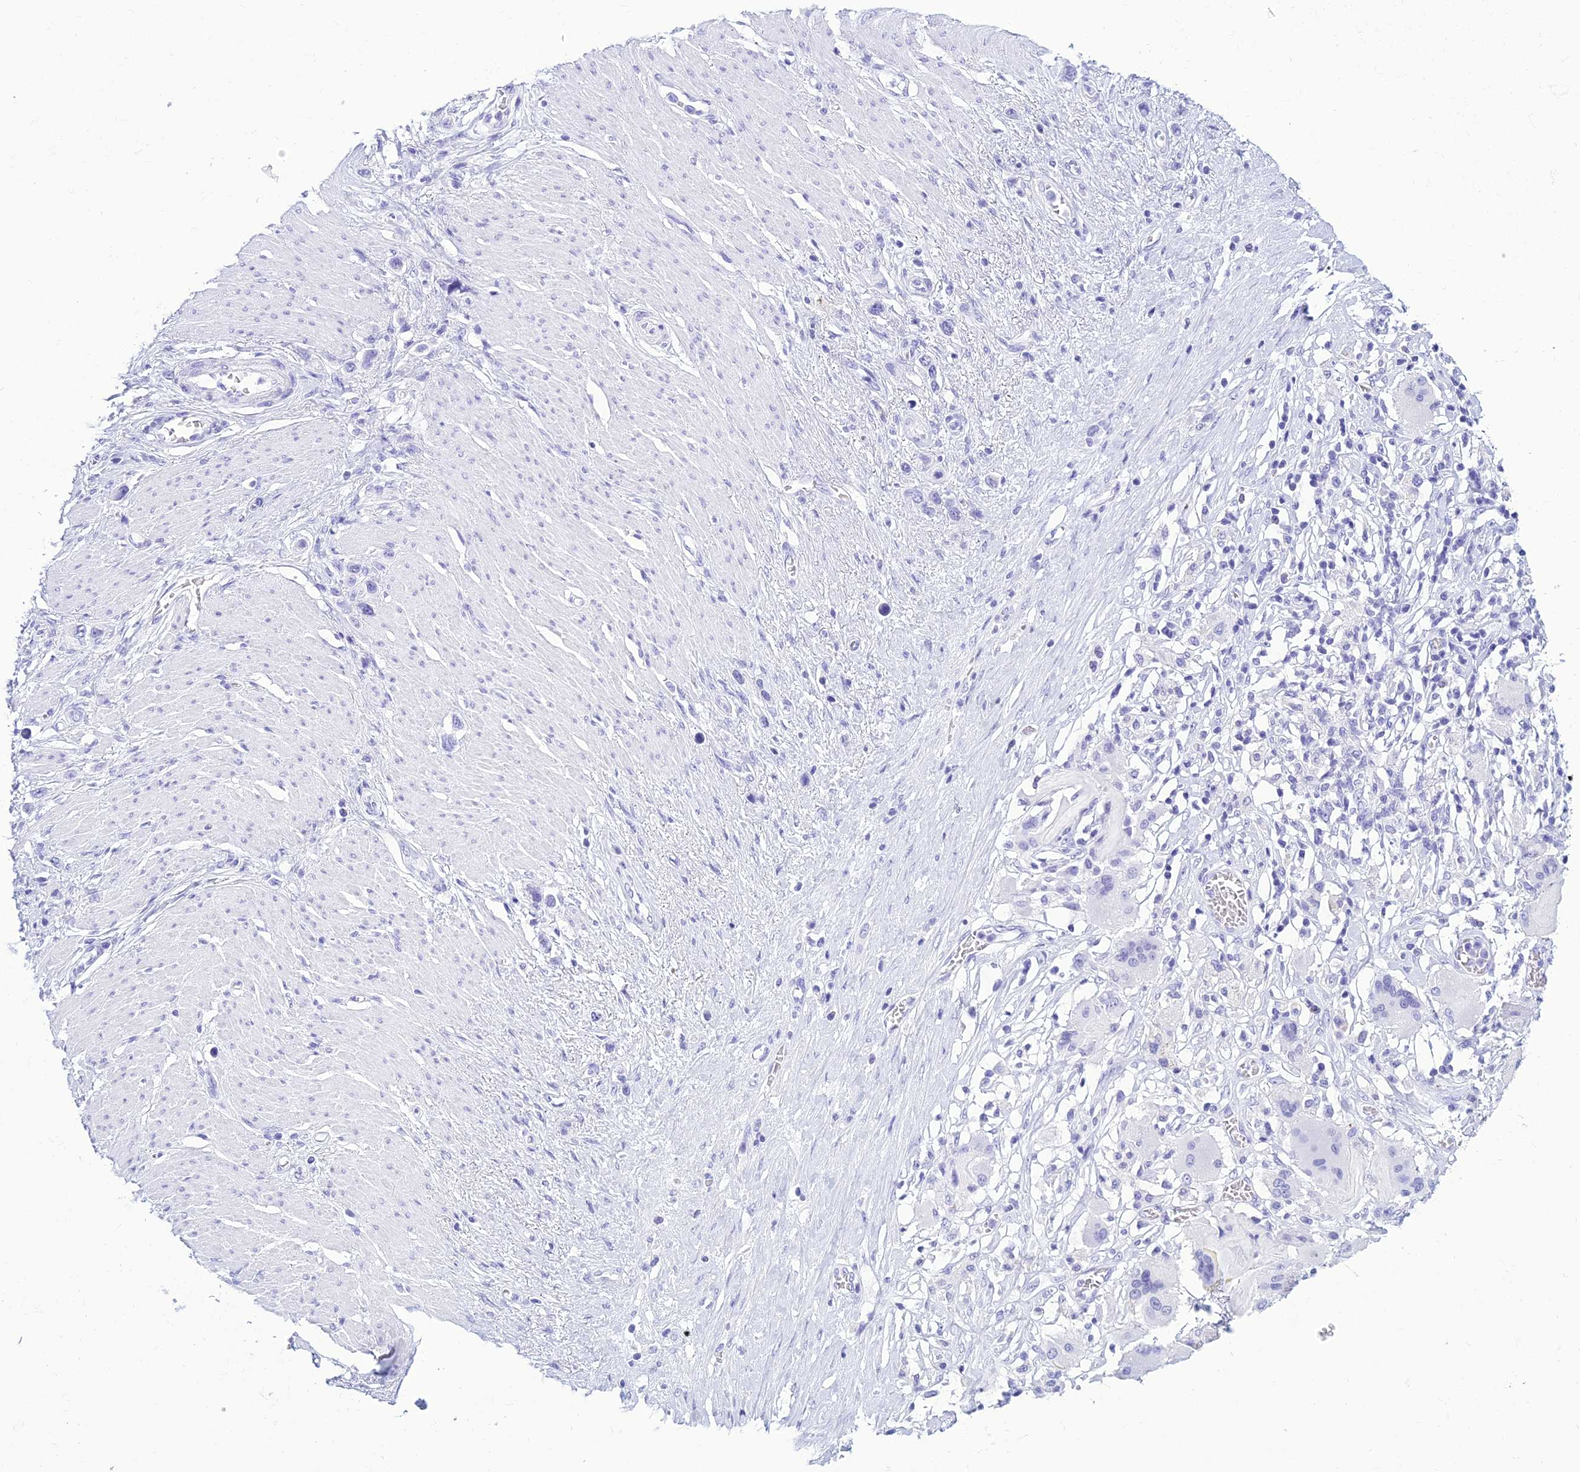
{"staining": {"intensity": "negative", "quantity": "none", "location": "none"}, "tissue": "stomach cancer", "cell_type": "Tumor cells", "image_type": "cancer", "snomed": [{"axis": "morphology", "description": "Adenocarcinoma, NOS"}, {"axis": "morphology", "description": "Adenocarcinoma, High grade"}, {"axis": "topography", "description": "Stomach, upper"}, {"axis": "topography", "description": "Stomach, lower"}], "caption": "The image displays no significant expression in tumor cells of stomach cancer (adenocarcinoma (high-grade)). (DAB IHC visualized using brightfield microscopy, high magnification).", "gene": "ZNF442", "patient": {"sex": "female", "age": 65}}